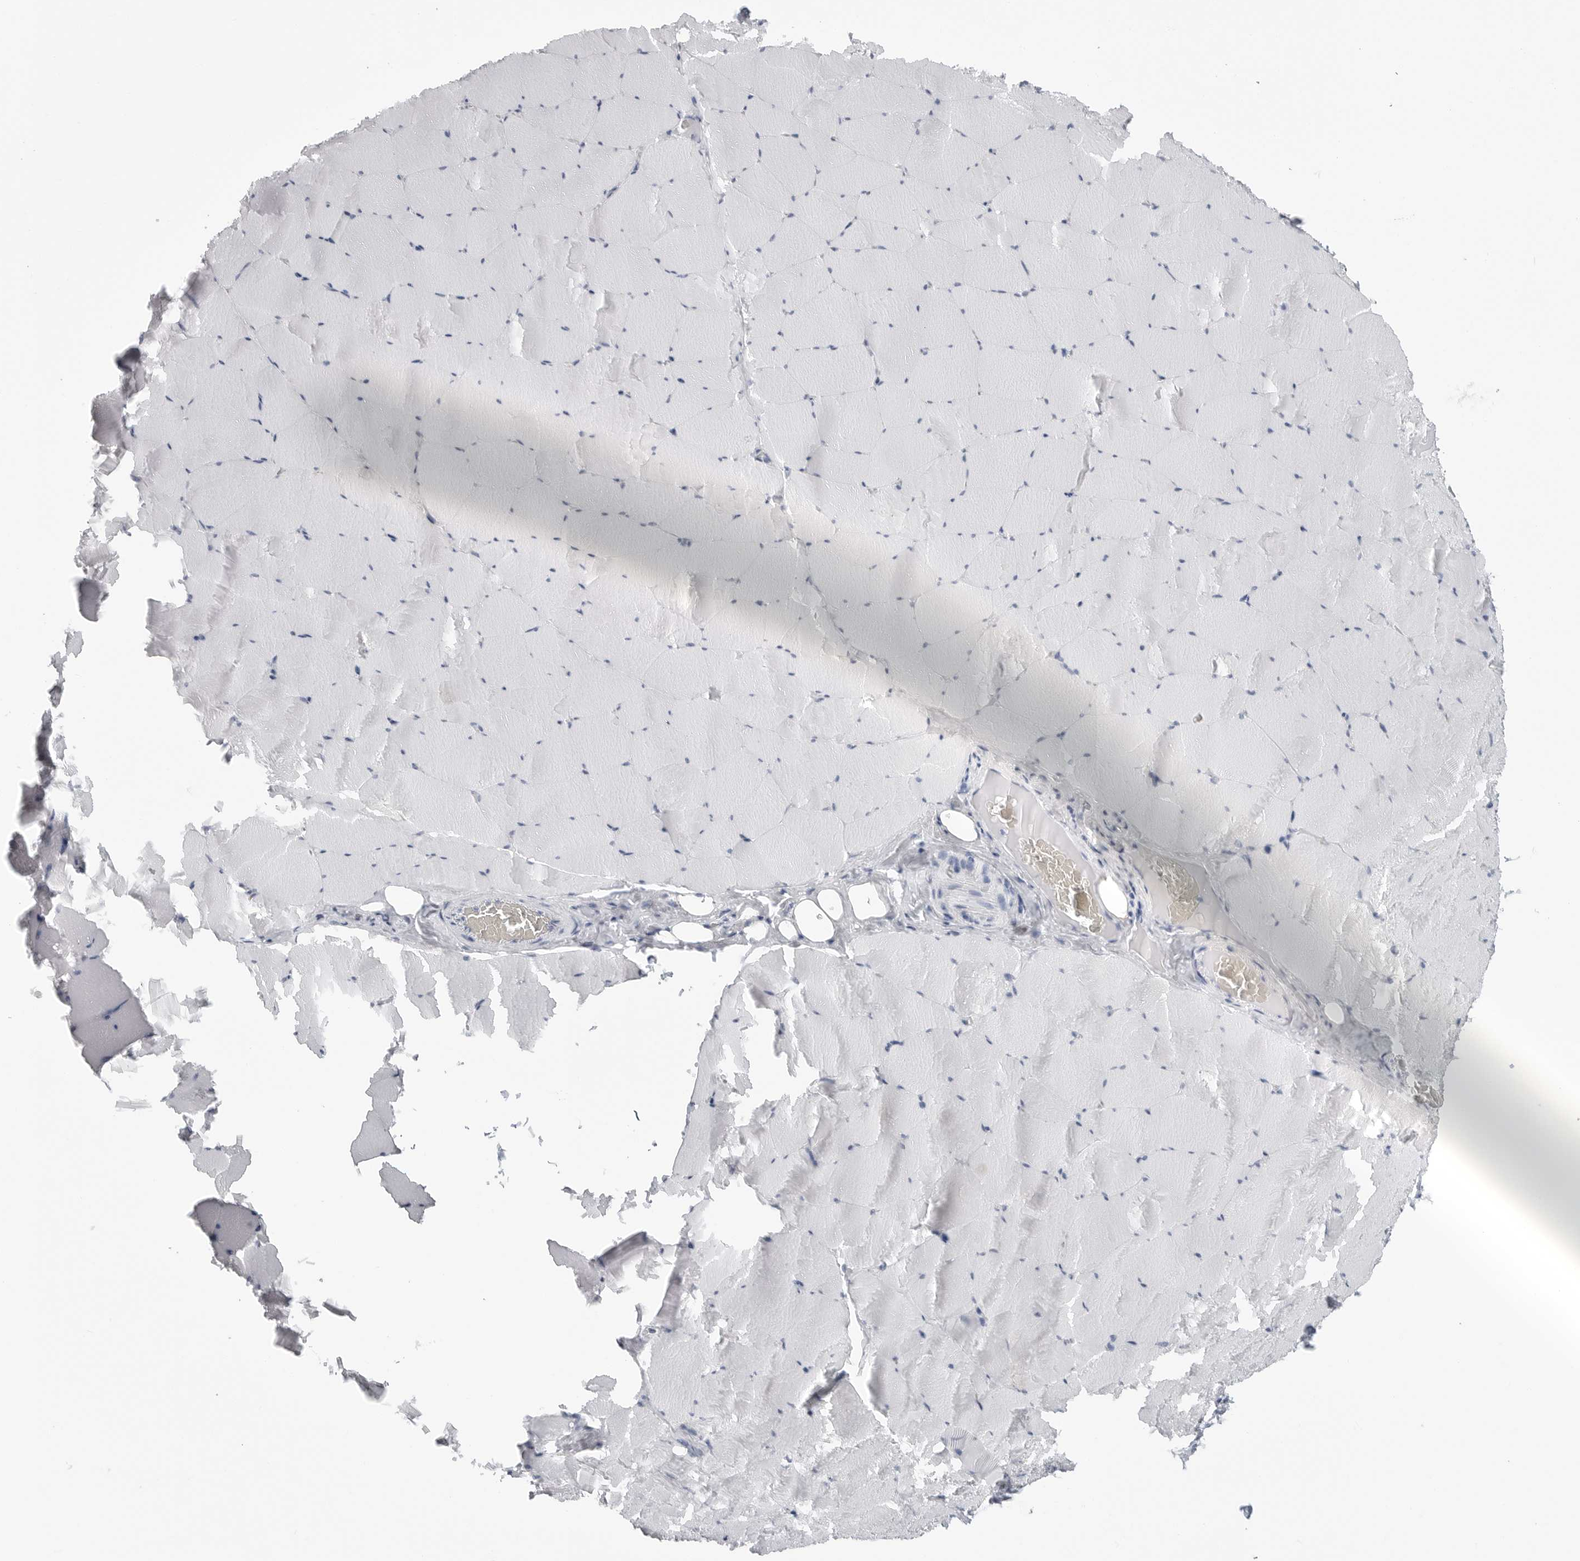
{"staining": {"intensity": "negative", "quantity": "none", "location": "none"}, "tissue": "skeletal muscle", "cell_type": "Myocytes", "image_type": "normal", "snomed": [{"axis": "morphology", "description": "Normal tissue, NOS"}, {"axis": "topography", "description": "Skeletal muscle"}], "caption": "Immunohistochemistry histopathology image of benign skeletal muscle stained for a protein (brown), which demonstrates no expression in myocytes.", "gene": "CSH1", "patient": {"sex": "male", "age": 62}}